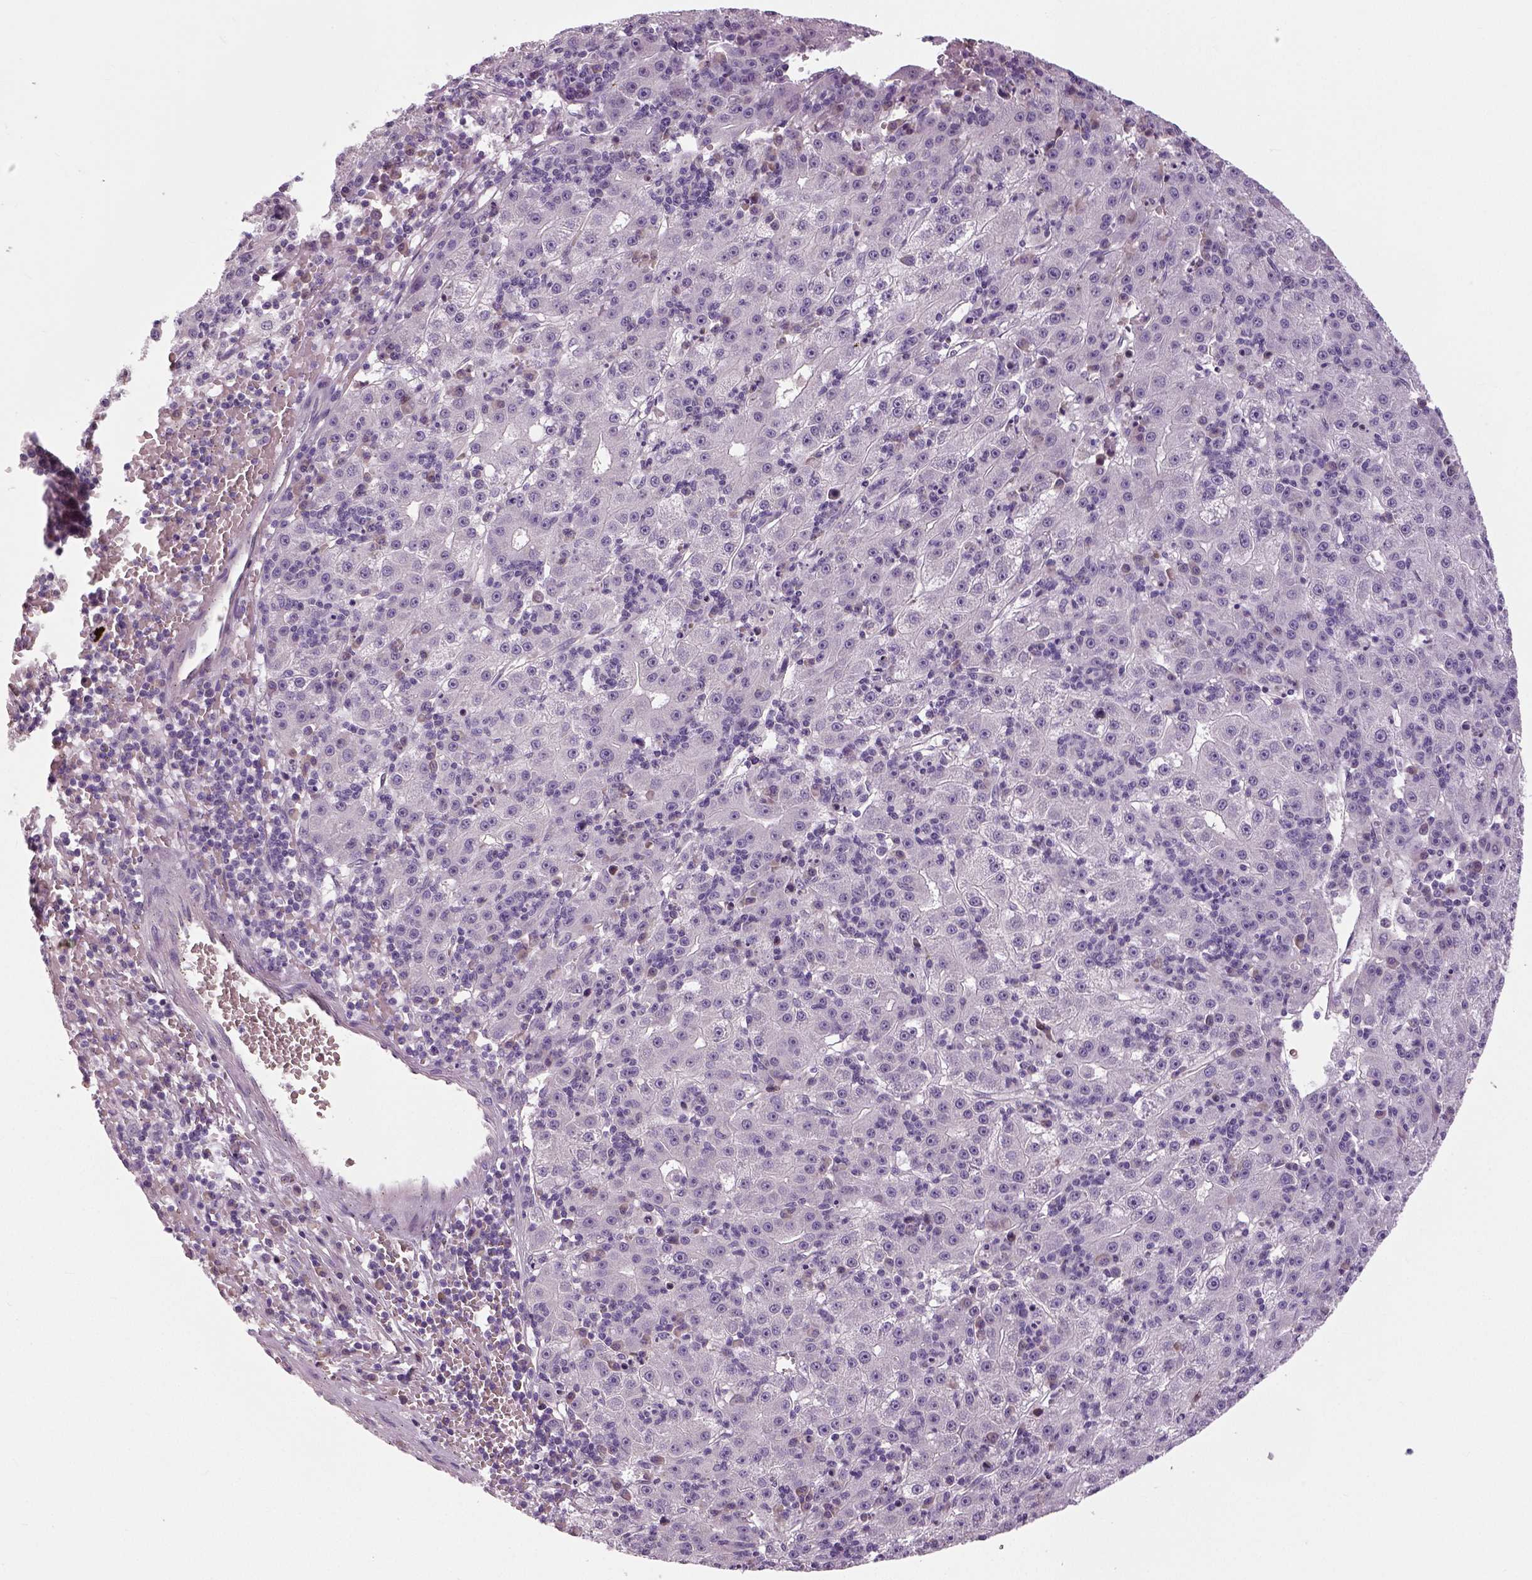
{"staining": {"intensity": "negative", "quantity": "none", "location": "none"}, "tissue": "liver cancer", "cell_type": "Tumor cells", "image_type": "cancer", "snomed": [{"axis": "morphology", "description": "Carcinoma, Hepatocellular, NOS"}, {"axis": "topography", "description": "Liver"}], "caption": "Immunohistochemical staining of human liver cancer (hepatocellular carcinoma) displays no significant positivity in tumor cells.", "gene": "NECAB1", "patient": {"sex": "male", "age": 76}}